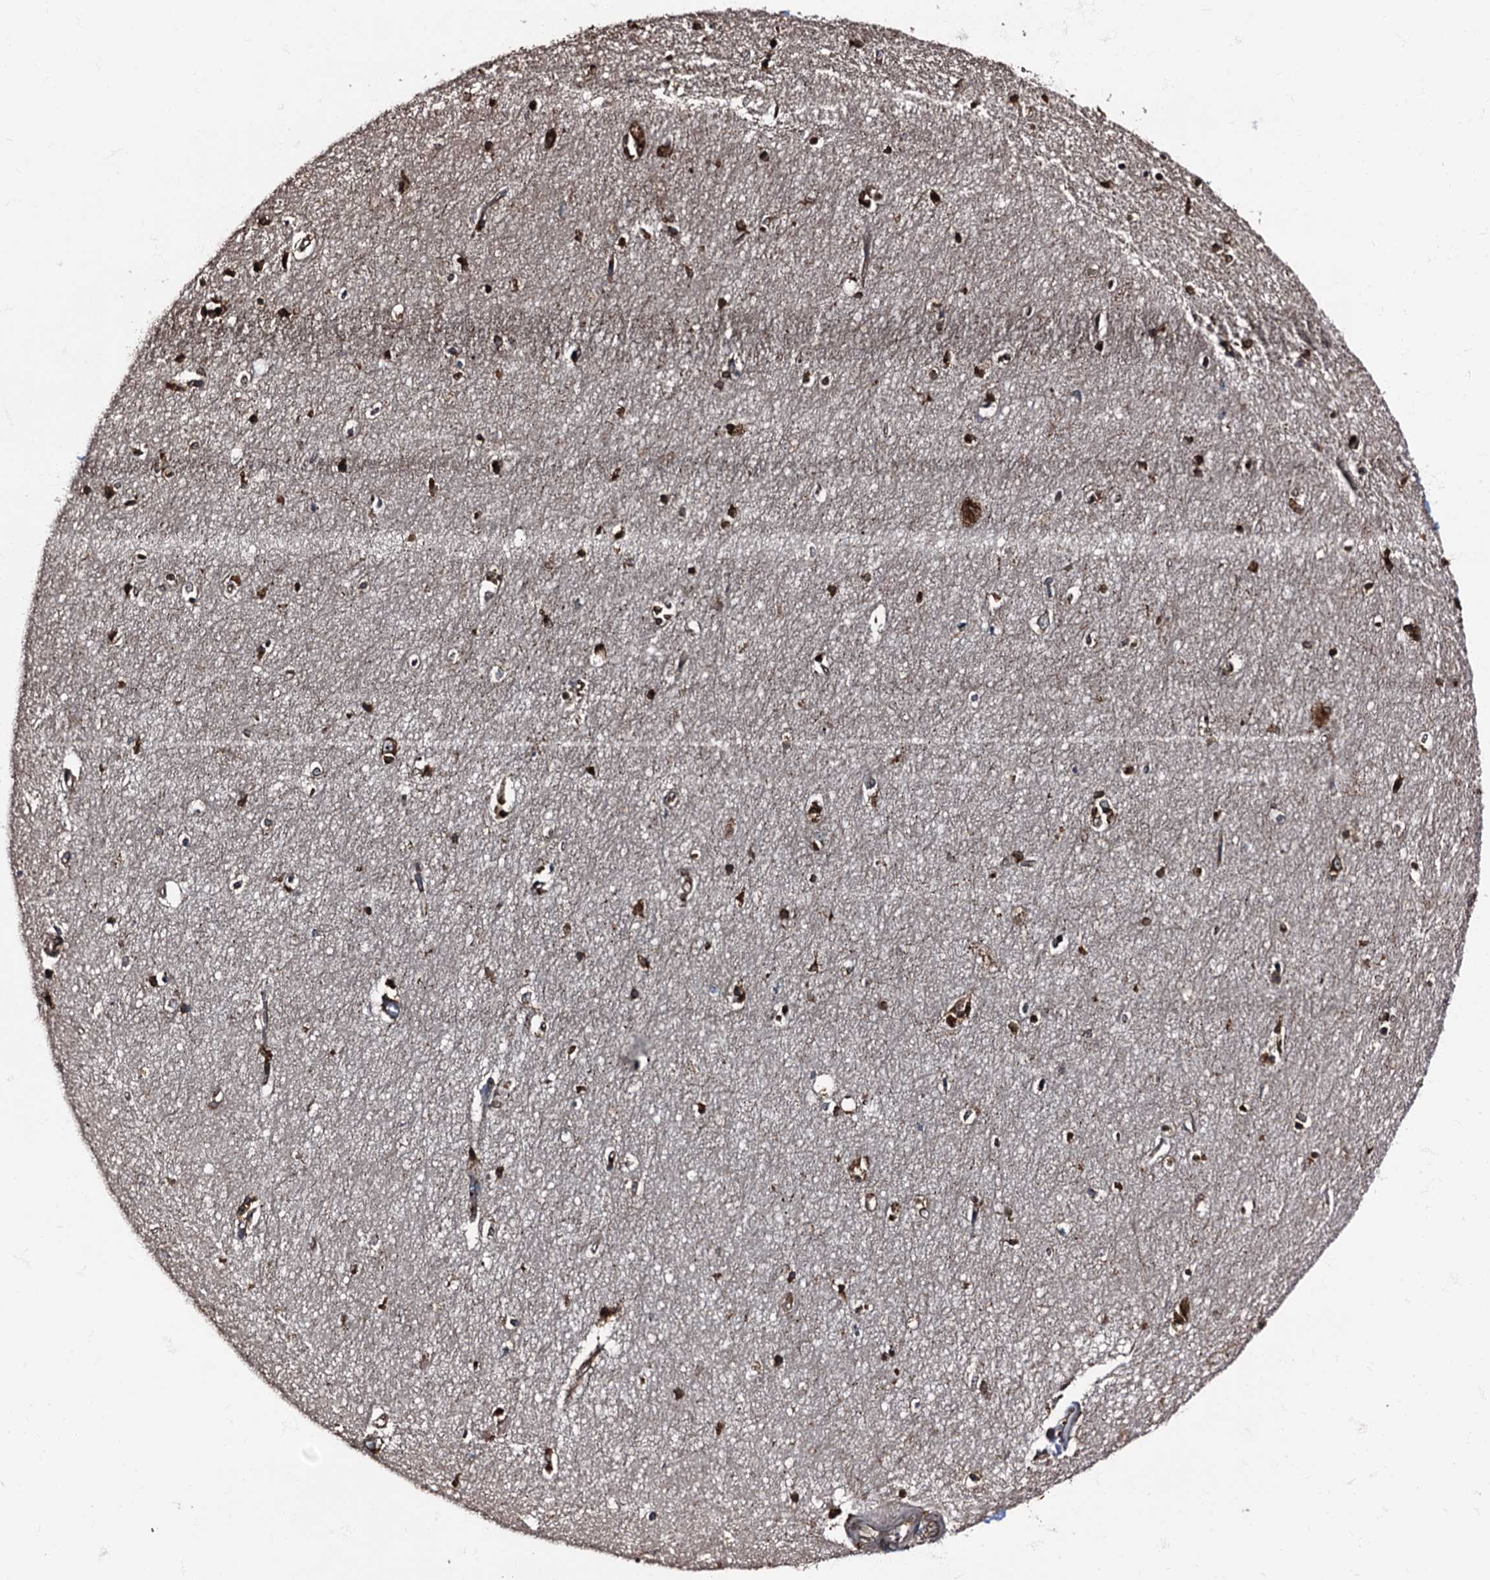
{"staining": {"intensity": "strong", "quantity": "25%-75%", "location": "cytoplasmic/membranous"}, "tissue": "hippocampus", "cell_type": "Glial cells", "image_type": "normal", "snomed": [{"axis": "morphology", "description": "Normal tissue, NOS"}, {"axis": "topography", "description": "Hippocampus"}], "caption": "DAB (3,3'-diaminobenzidine) immunohistochemical staining of benign human hippocampus reveals strong cytoplasmic/membranous protein expression in about 25%-75% of glial cells.", "gene": "ATP2C1", "patient": {"sex": "female", "age": 64}}